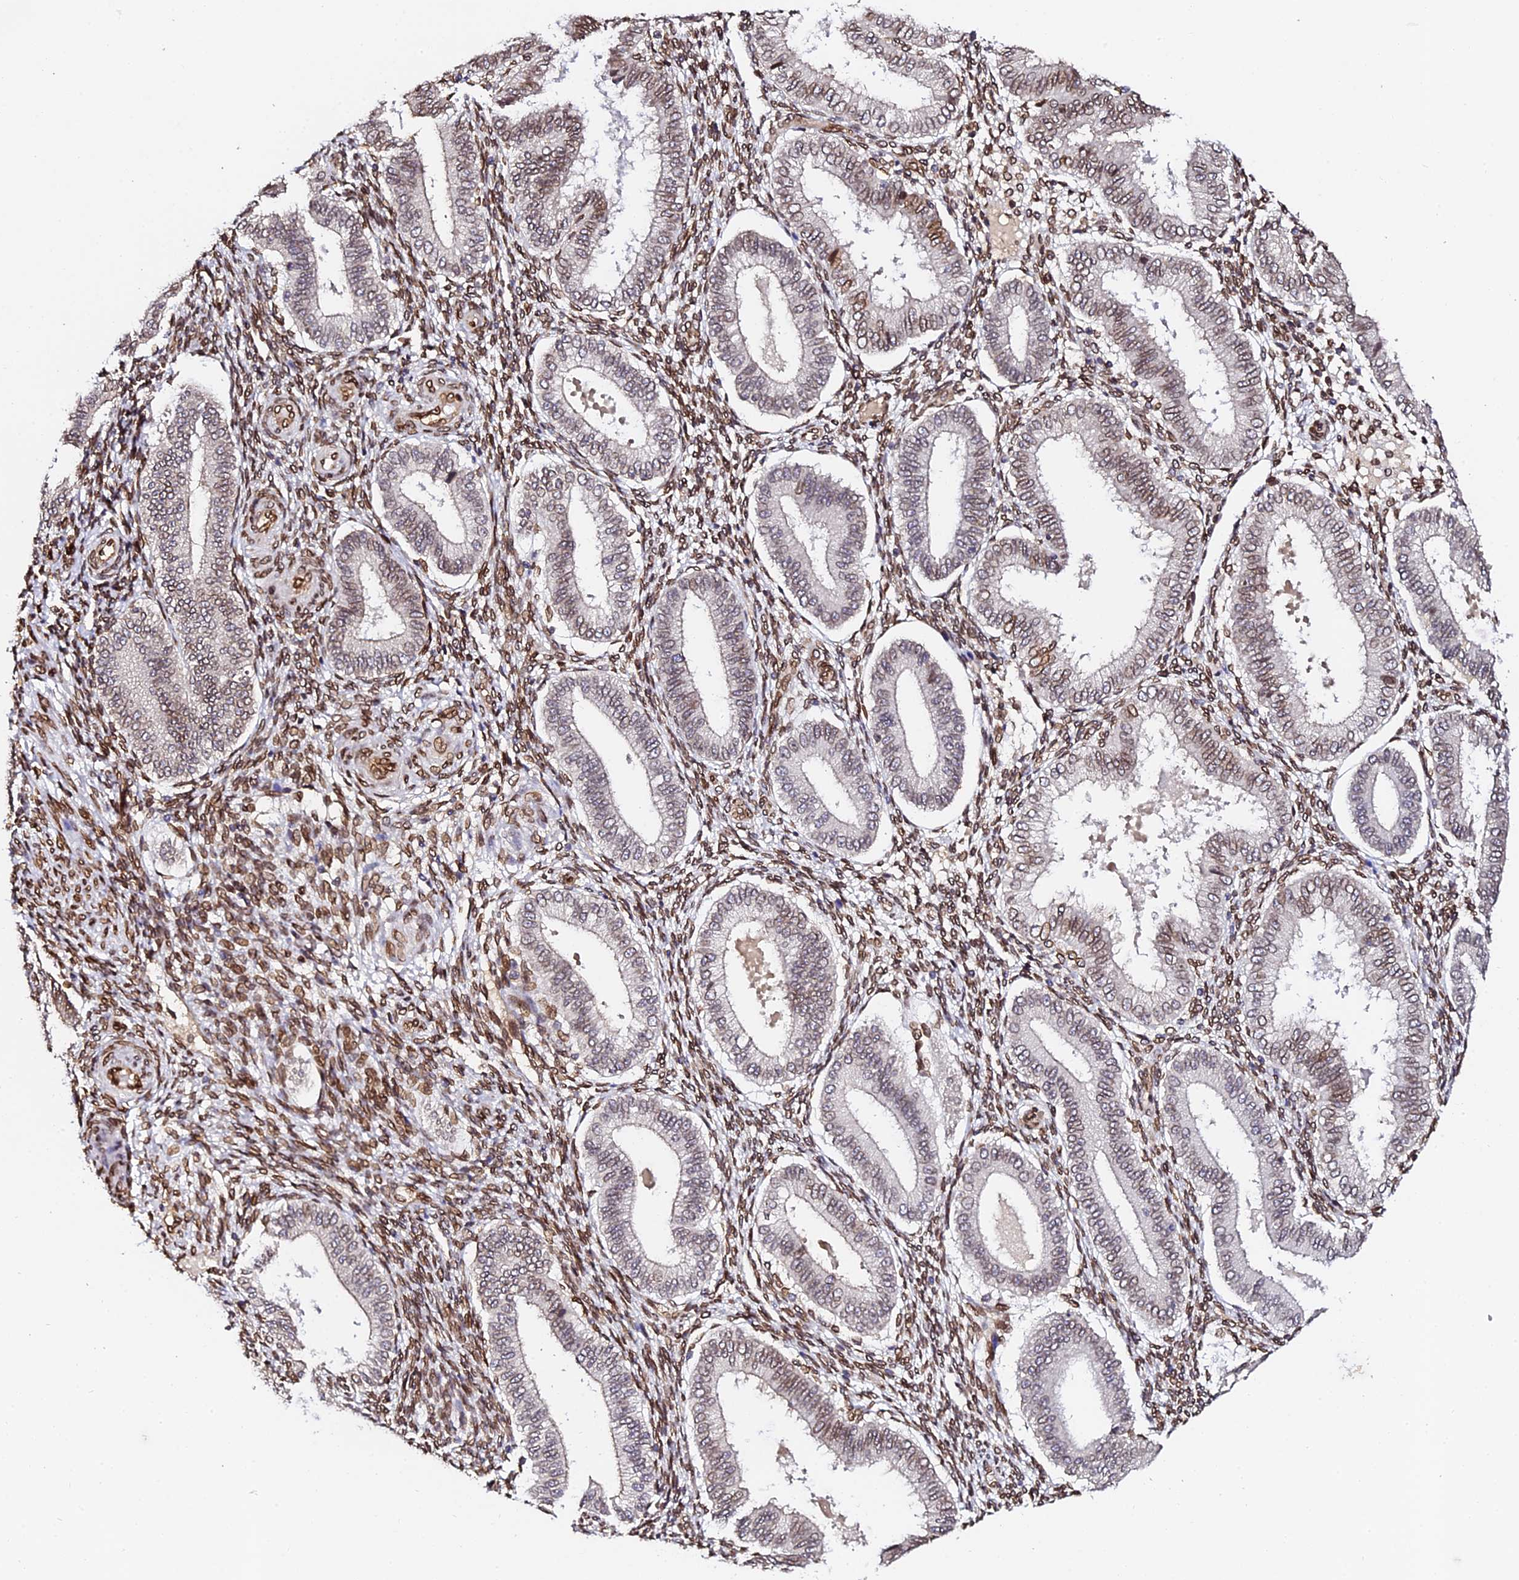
{"staining": {"intensity": "moderate", "quantity": ">75%", "location": "cytoplasmic/membranous,nuclear"}, "tissue": "endometrium", "cell_type": "Cells in endometrial stroma", "image_type": "normal", "snomed": [{"axis": "morphology", "description": "Normal tissue, NOS"}, {"axis": "topography", "description": "Endometrium"}], "caption": "Immunohistochemical staining of unremarkable endometrium displays >75% levels of moderate cytoplasmic/membranous,nuclear protein positivity in approximately >75% of cells in endometrial stroma. The protein of interest is stained brown, and the nuclei are stained in blue (DAB IHC with brightfield microscopy, high magnification).", "gene": "ANAPC5", "patient": {"sex": "female", "age": 39}}